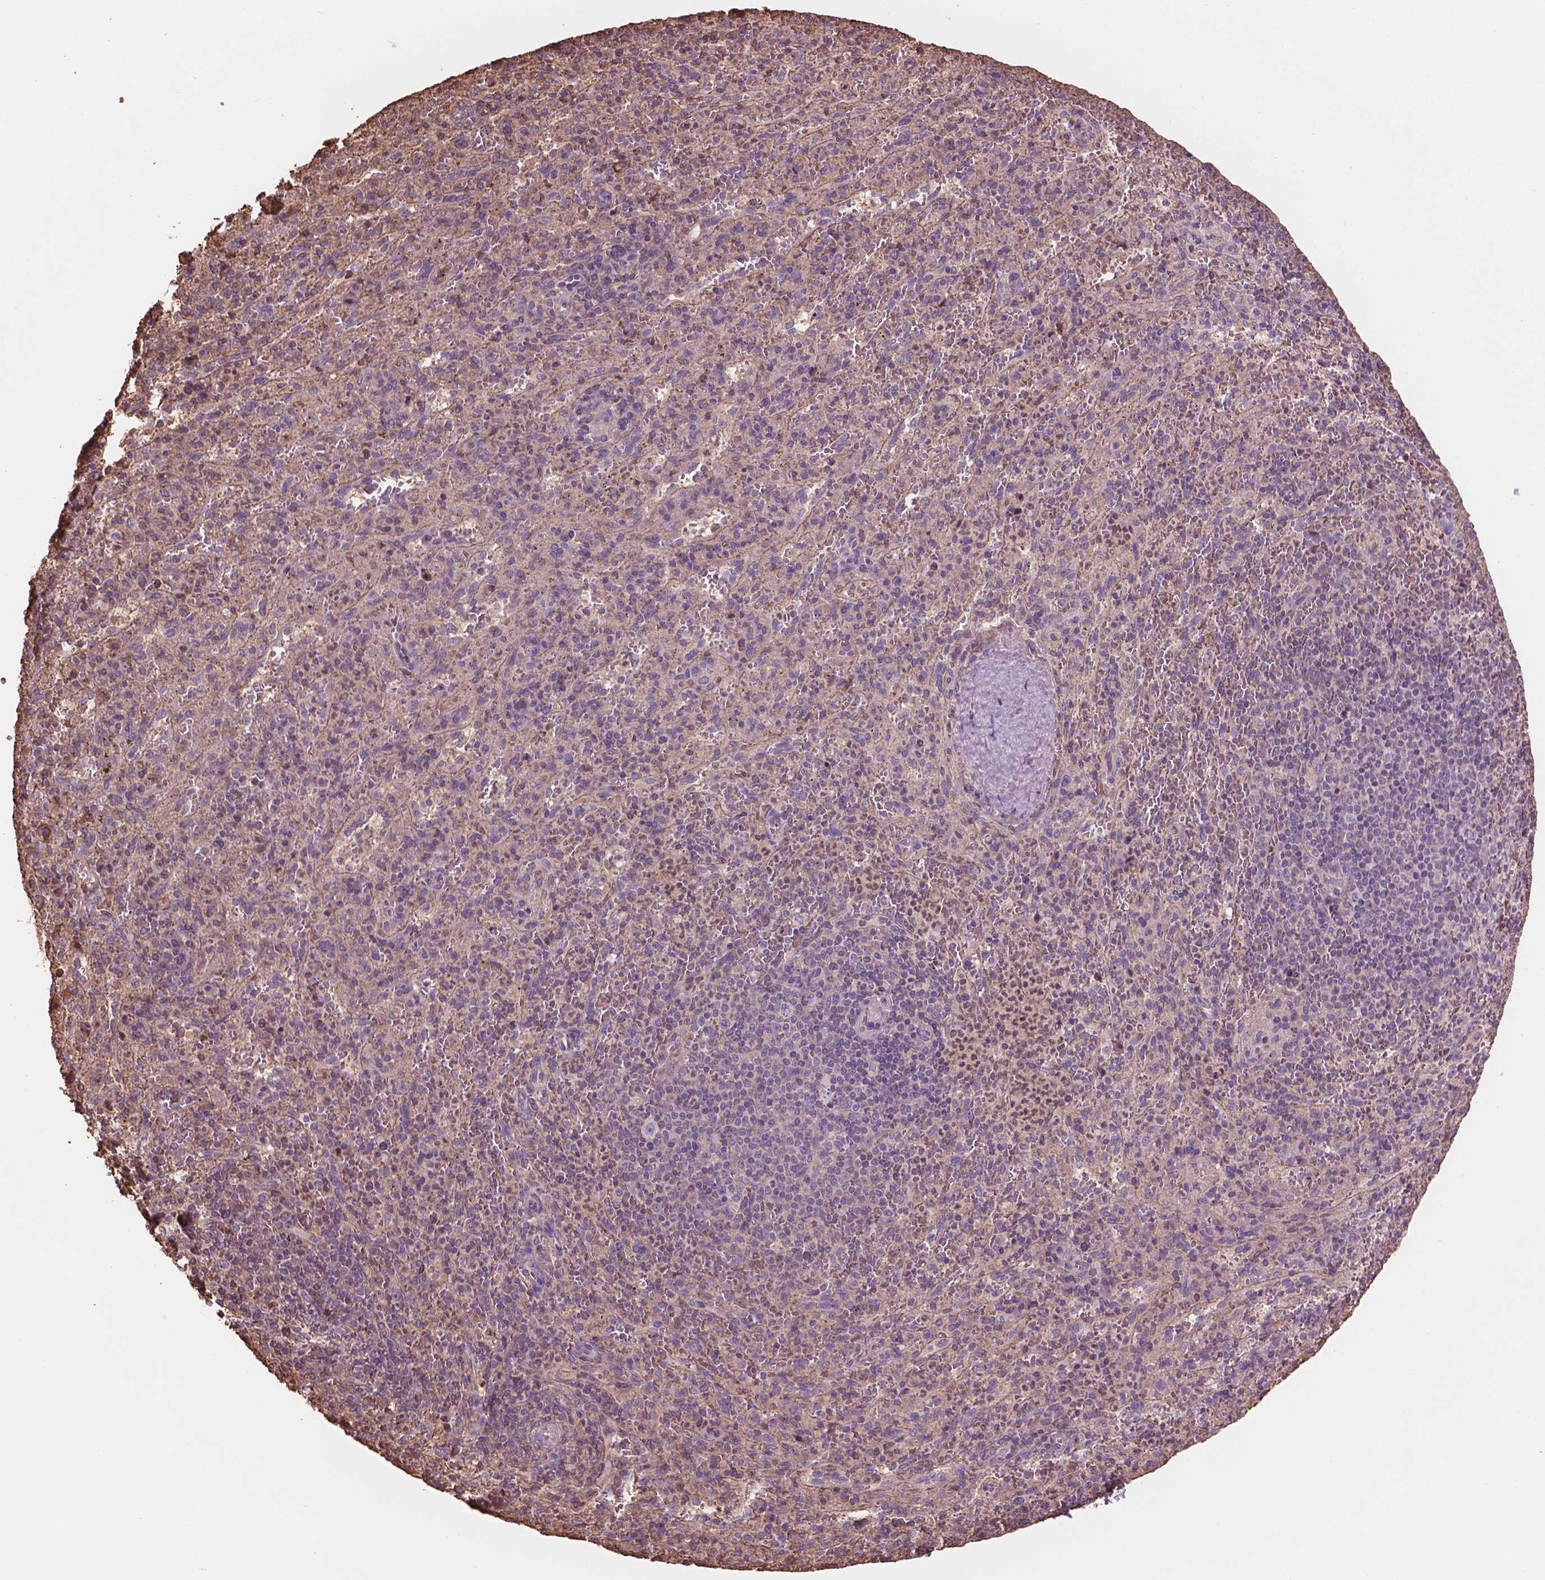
{"staining": {"intensity": "negative", "quantity": "none", "location": "none"}, "tissue": "spleen", "cell_type": "Cells in red pulp", "image_type": "normal", "snomed": [{"axis": "morphology", "description": "Normal tissue, NOS"}, {"axis": "topography", "description": "Spleen"}], "caption": "Spleen stained for a protein using immunohistochemistry (IHC) shows no staining cells in red pulp.", "gene": "NIPA2", "patient": {"sex": "male", "age": 57}}